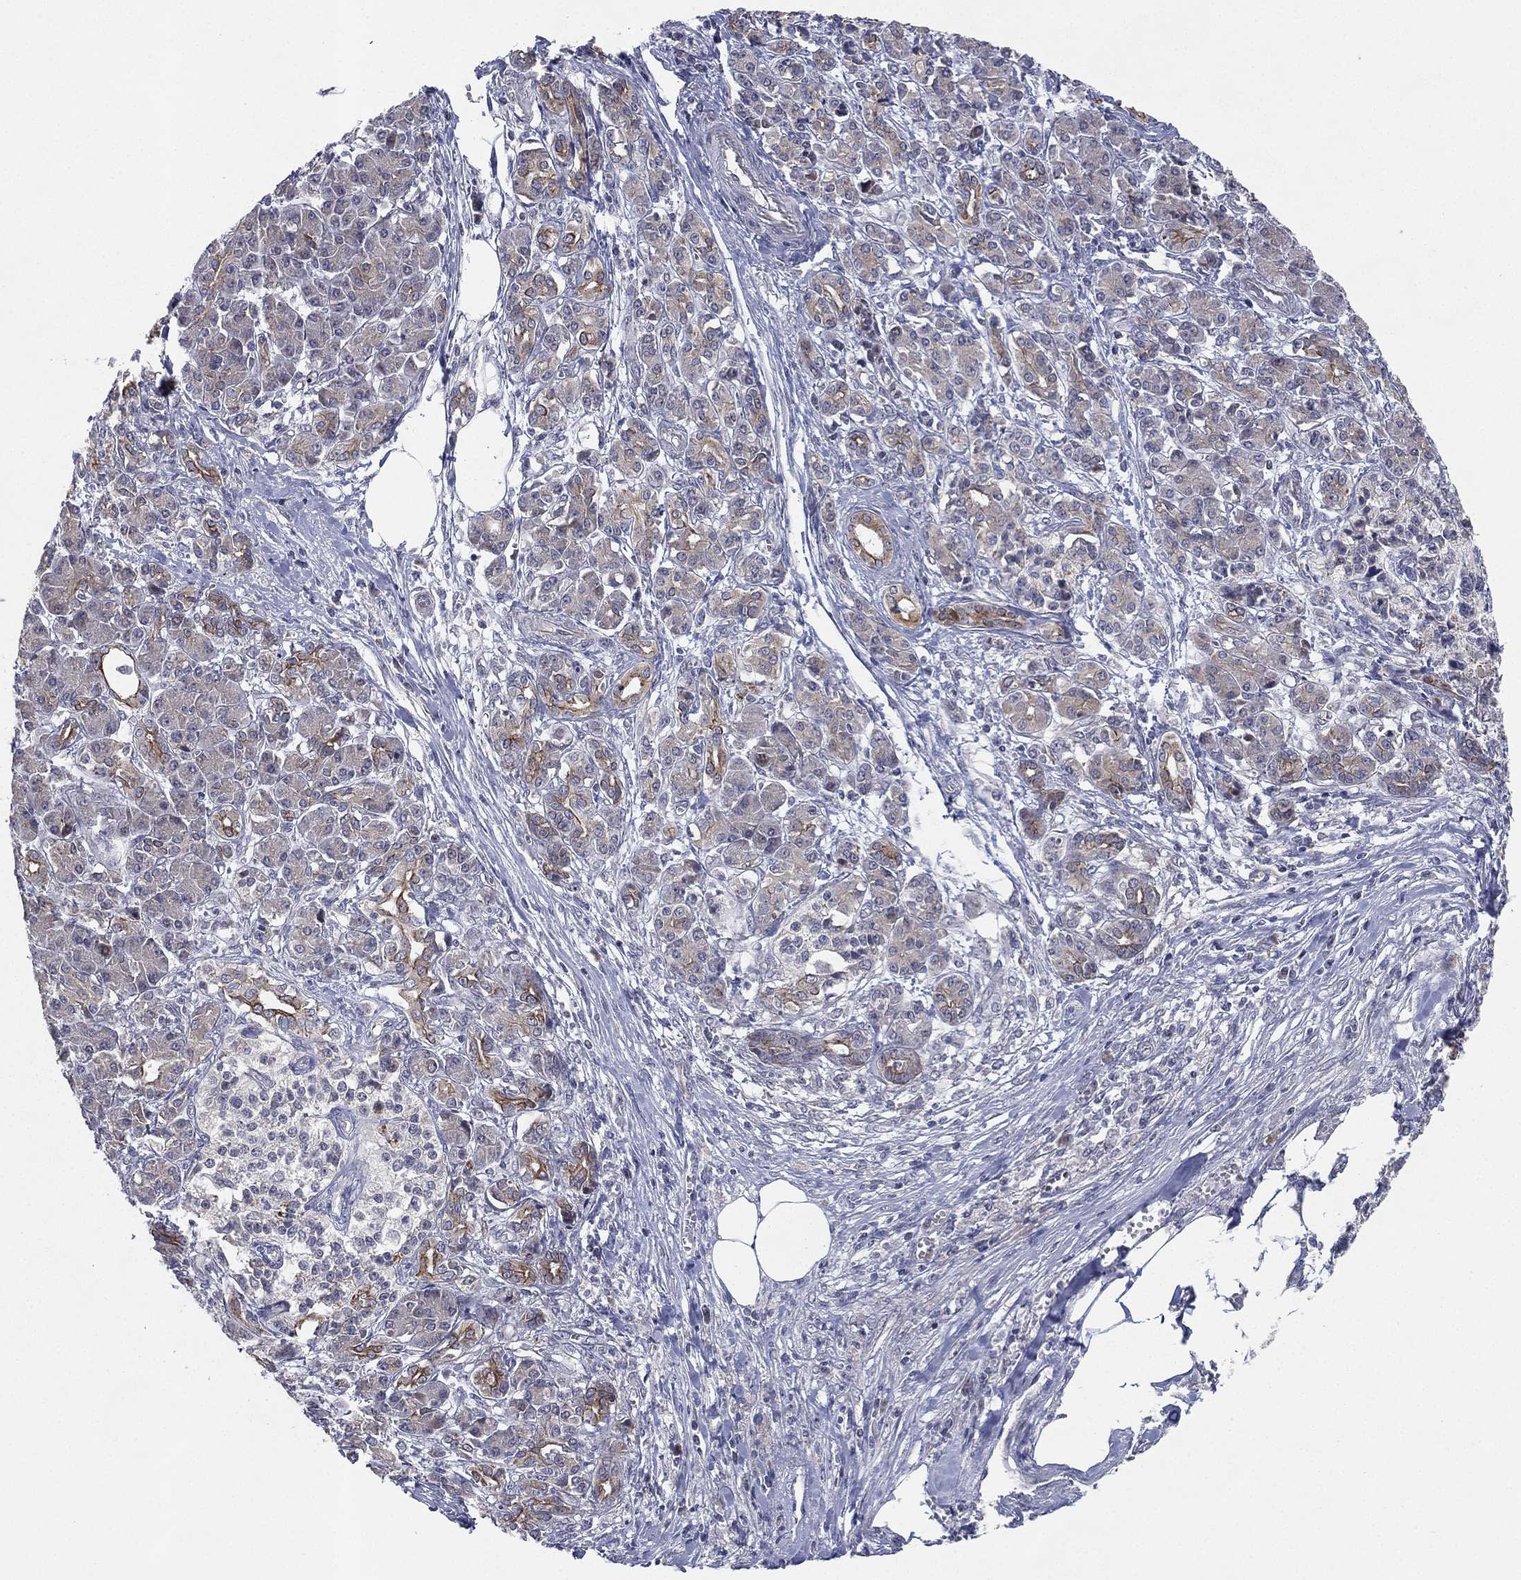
{"staining": {"intensity": "negative", "quantity": "none", "location": "none"}, "tissue": "pancreatic cancer", "cell_type": "Tumor cells", "image_type": "cancer", "snomed": [{"axis": "morphology", "description": "Adenocarcinoma, NOS"}, {"axis": "topography", "description": "Pancreas"}], "caption": "Immunohistochemical staining of human pancreatic cancer displays no significant expression in tumor cells.", "gene": "KAT14", "patient": {"sex": "female", "age": 68}}